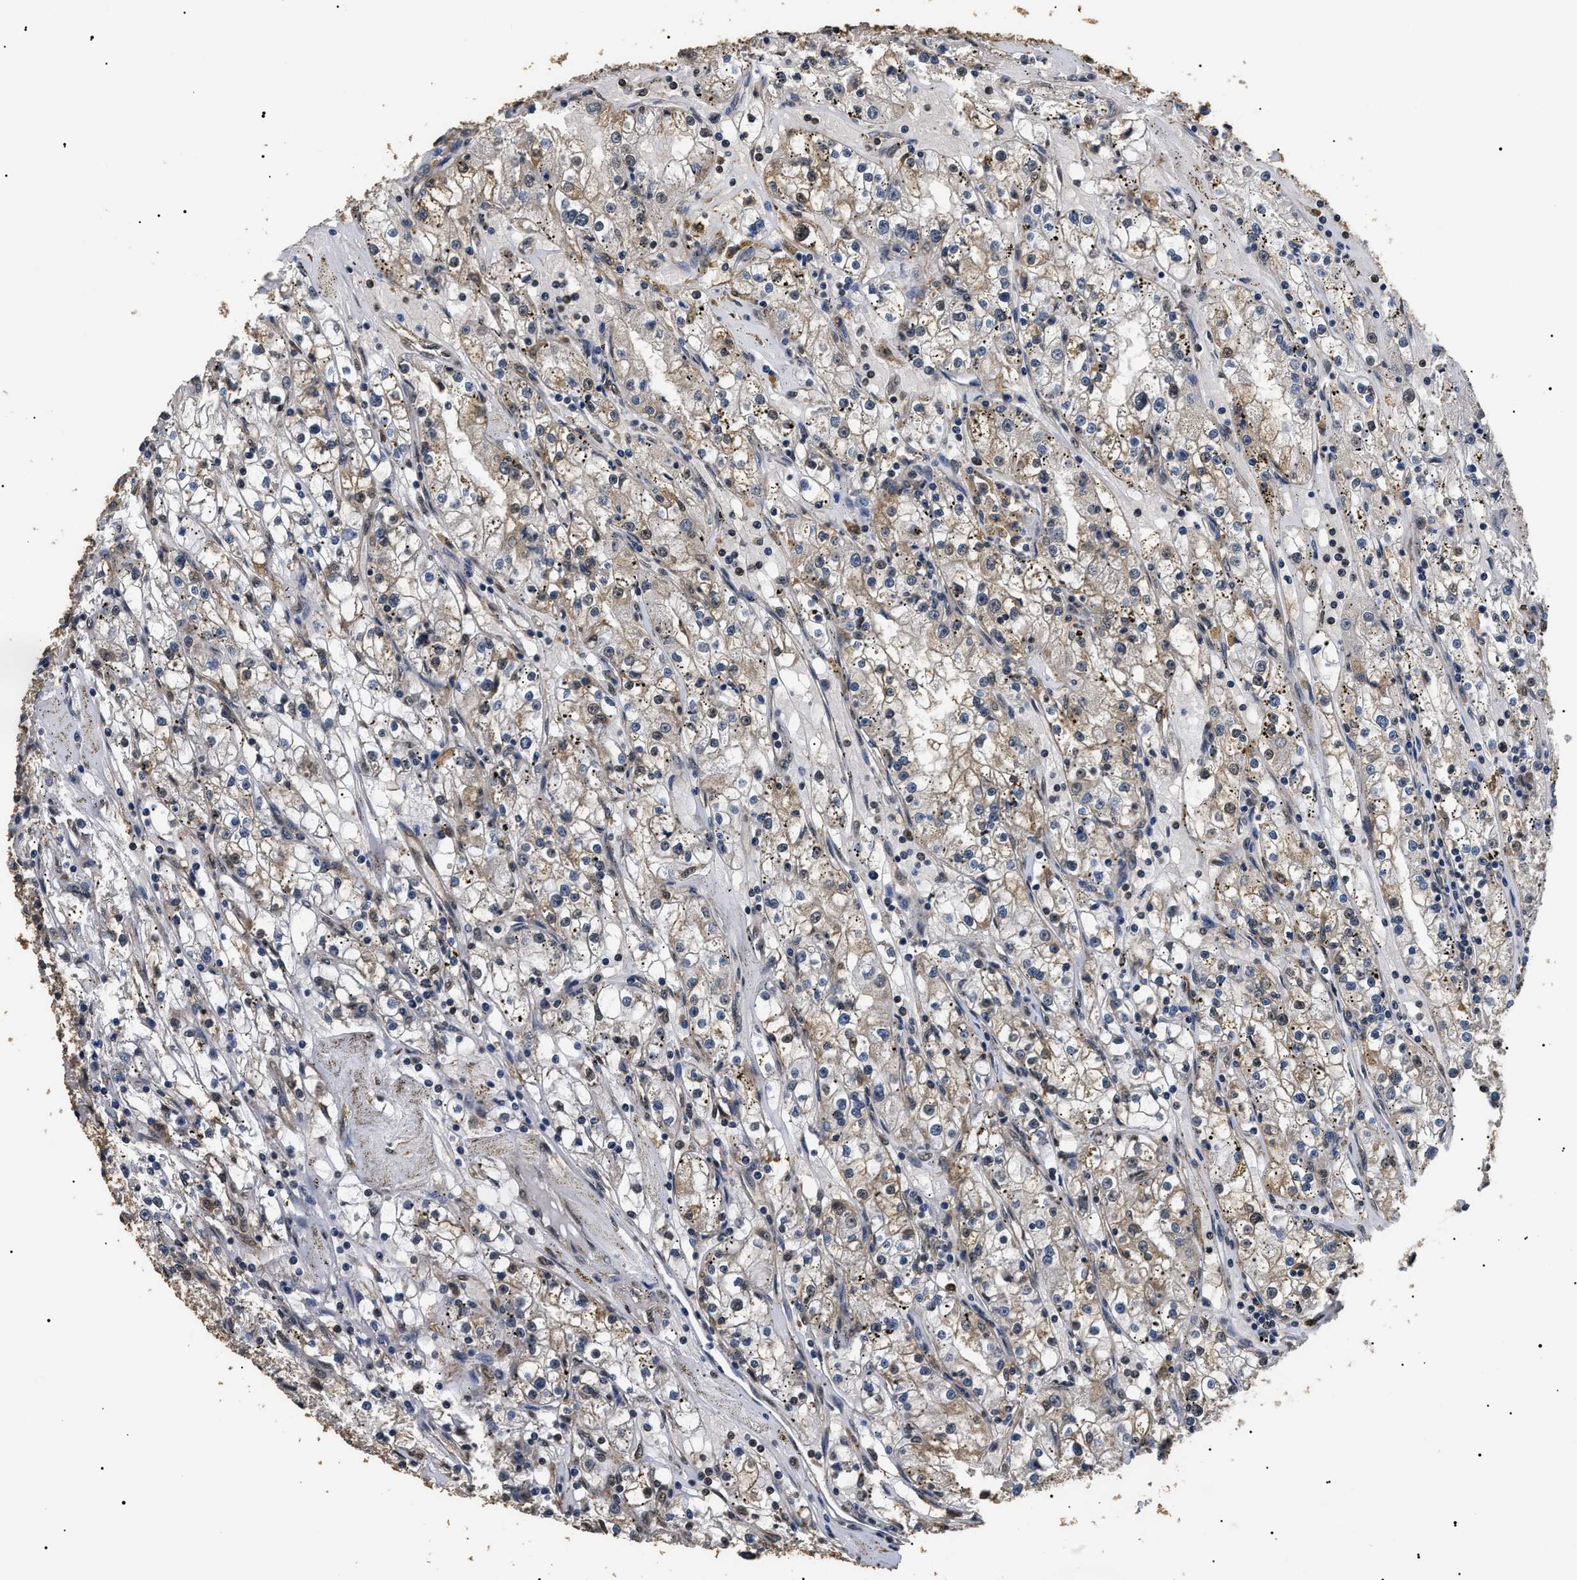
{"staining": {"intensity": "negative", "quantity": "none", "location": "none"}, "tissue": "renal cancer", "cell_type": "Tumor cells", "image_type": "cancer", "snomed": [{"axis": "morphology", "description": "Adenocarcinoma, NOS"}, {"axis": "topography", "description": "Kidney"}], "caption": "Immunohistochemical staining of renal adenocarcinoma demonstrates no significant expression in tumor cells. (DAB (3,3'-diaminobenzidine) IHC, high magnification).", "gene": "PSMD8", "patient": {"sex": "male", "age": 56}}